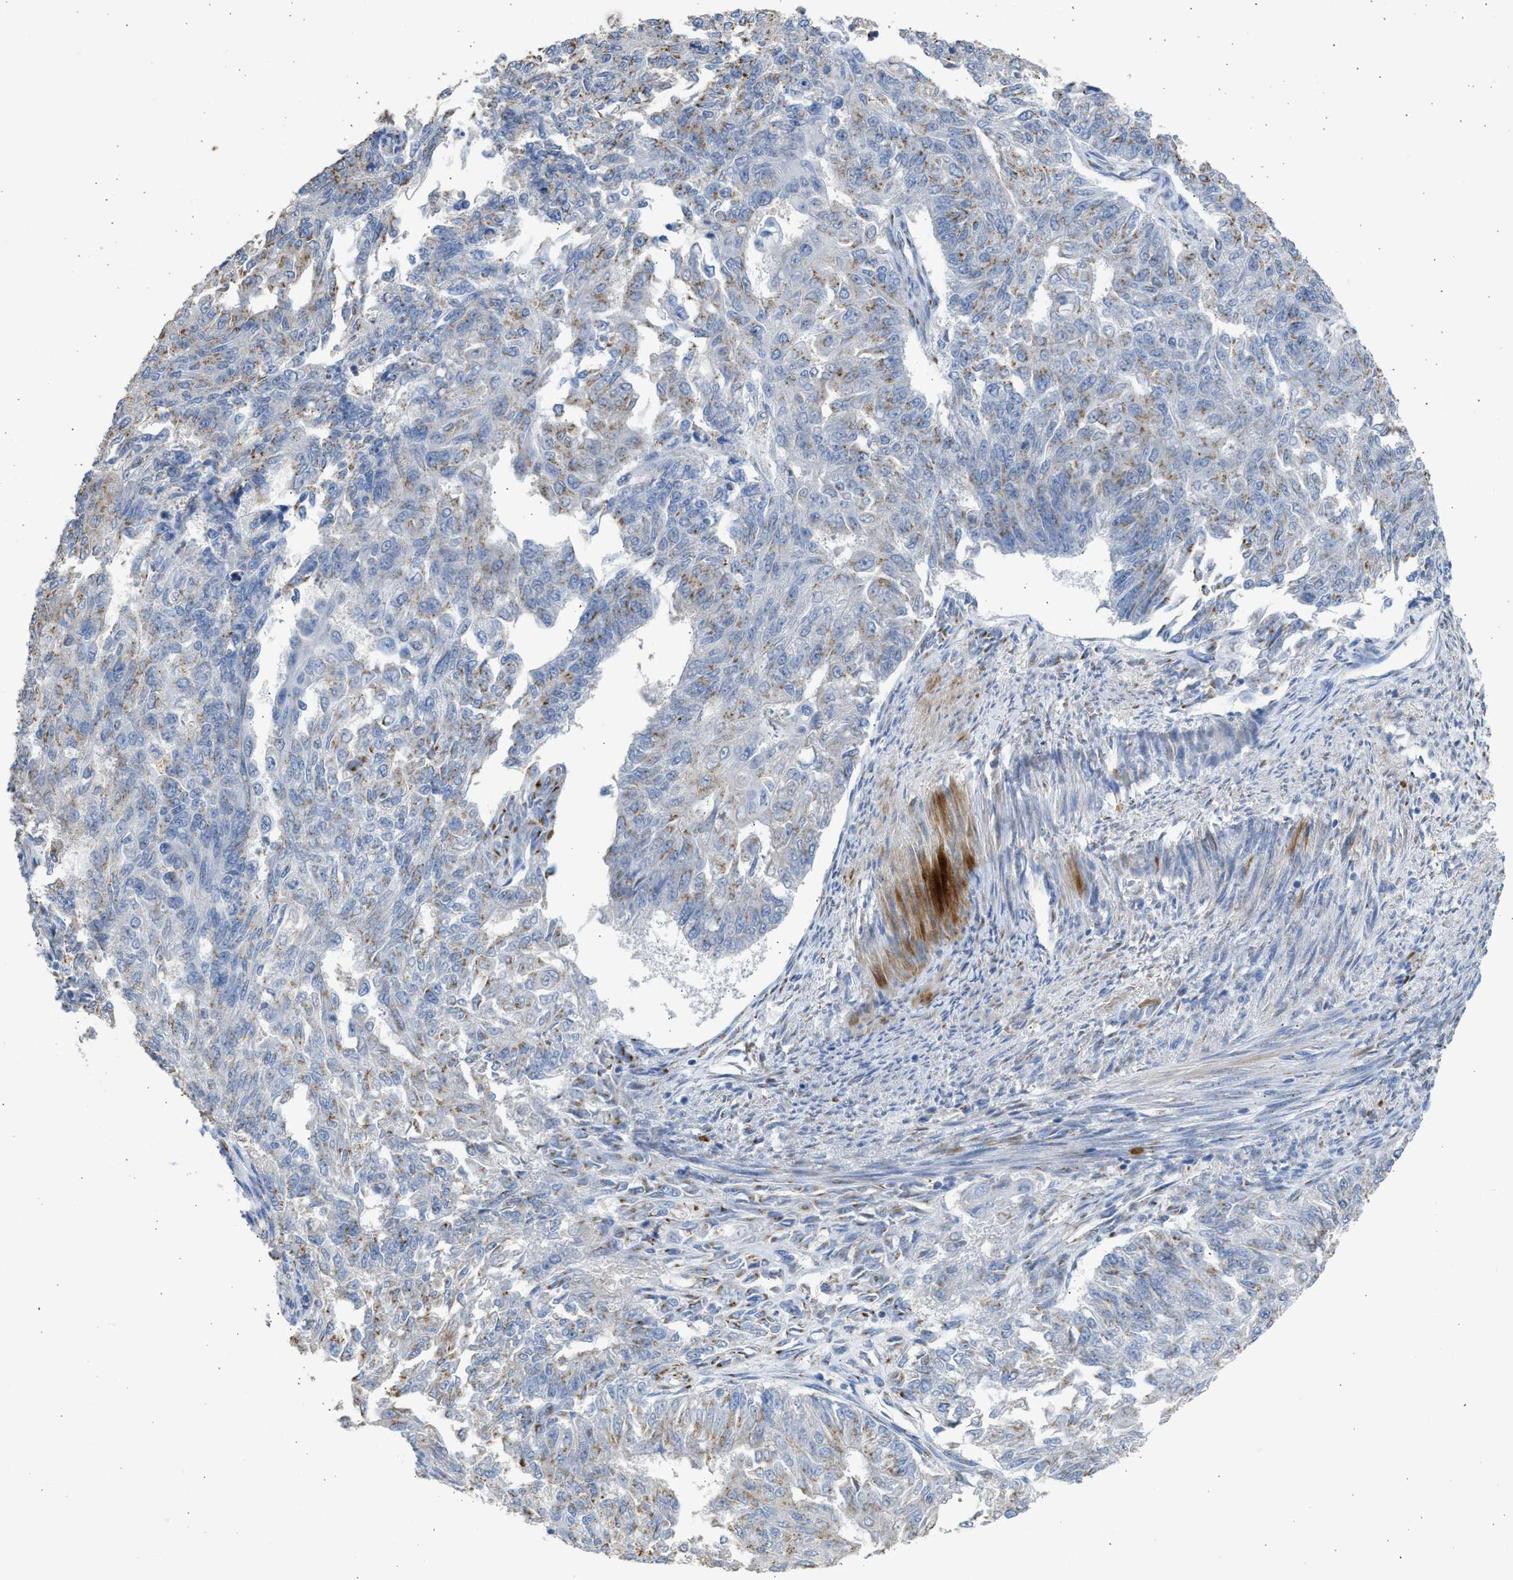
{"staining": {"intensity": "moderate", "quantity": "25%-75%", "location": "cytoplasmic/membranous"}, "tissue": "endometrial cancer", "cell_type": "Tumor cells", "image_type": "cancer", "snomed": [{"axis": "morphology", "description": "Adenocarcinoma, NOS"}, {"axis": "topography", "description": "Endometrium"}], "caption": "IHC photomicrograph of neoplastic tissue: human endometrial adenocarcinoma stained using immunohistochemistry (IHC) exhibits medium levels of moderate protein expression localized specifically in the cytoplasmic/membranous of tumor cells, appearing as a cytoplasmic/membranous brown color.", "gene": "IPO8", "patient": {"sex": "female", "age": 32}}